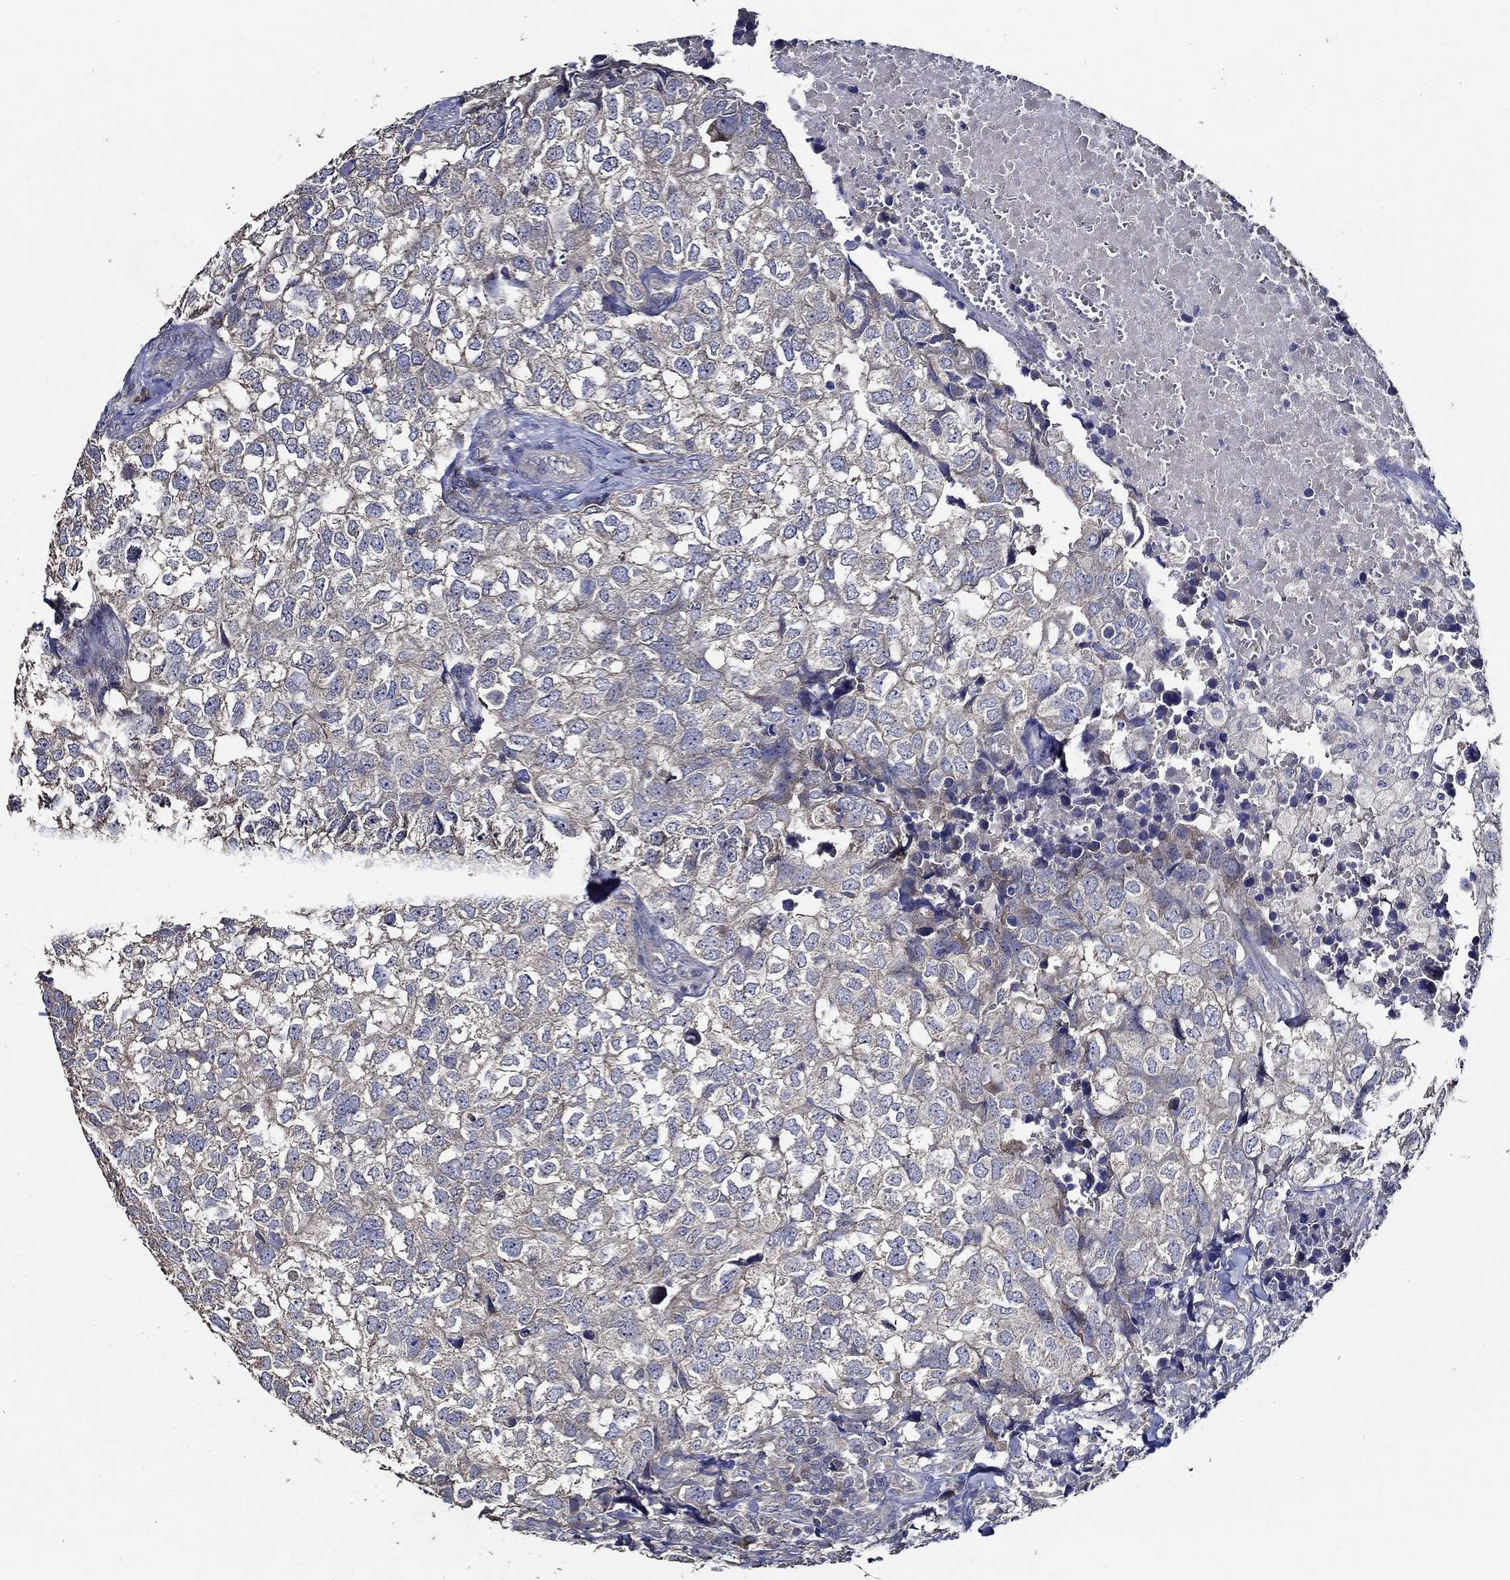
{"staining": {"intensity": "weak", "quantity": "<25%", "location": "cytoplasmic/membranous"}, "tissue": "breast cancer", "cell_type": "Tumor cells", "image_type": "cancer", "snomed": [{"axis": "morphology", "description": "Duct carcinoma"}, {"axis": "topography", "description": "Breast"}], "caption": "Tumor cells are negative for protein expression in human breast infiltrating ductal carcinoma.", "gene": "WDR53", "patient": {"sex": "female", "age": 30}}